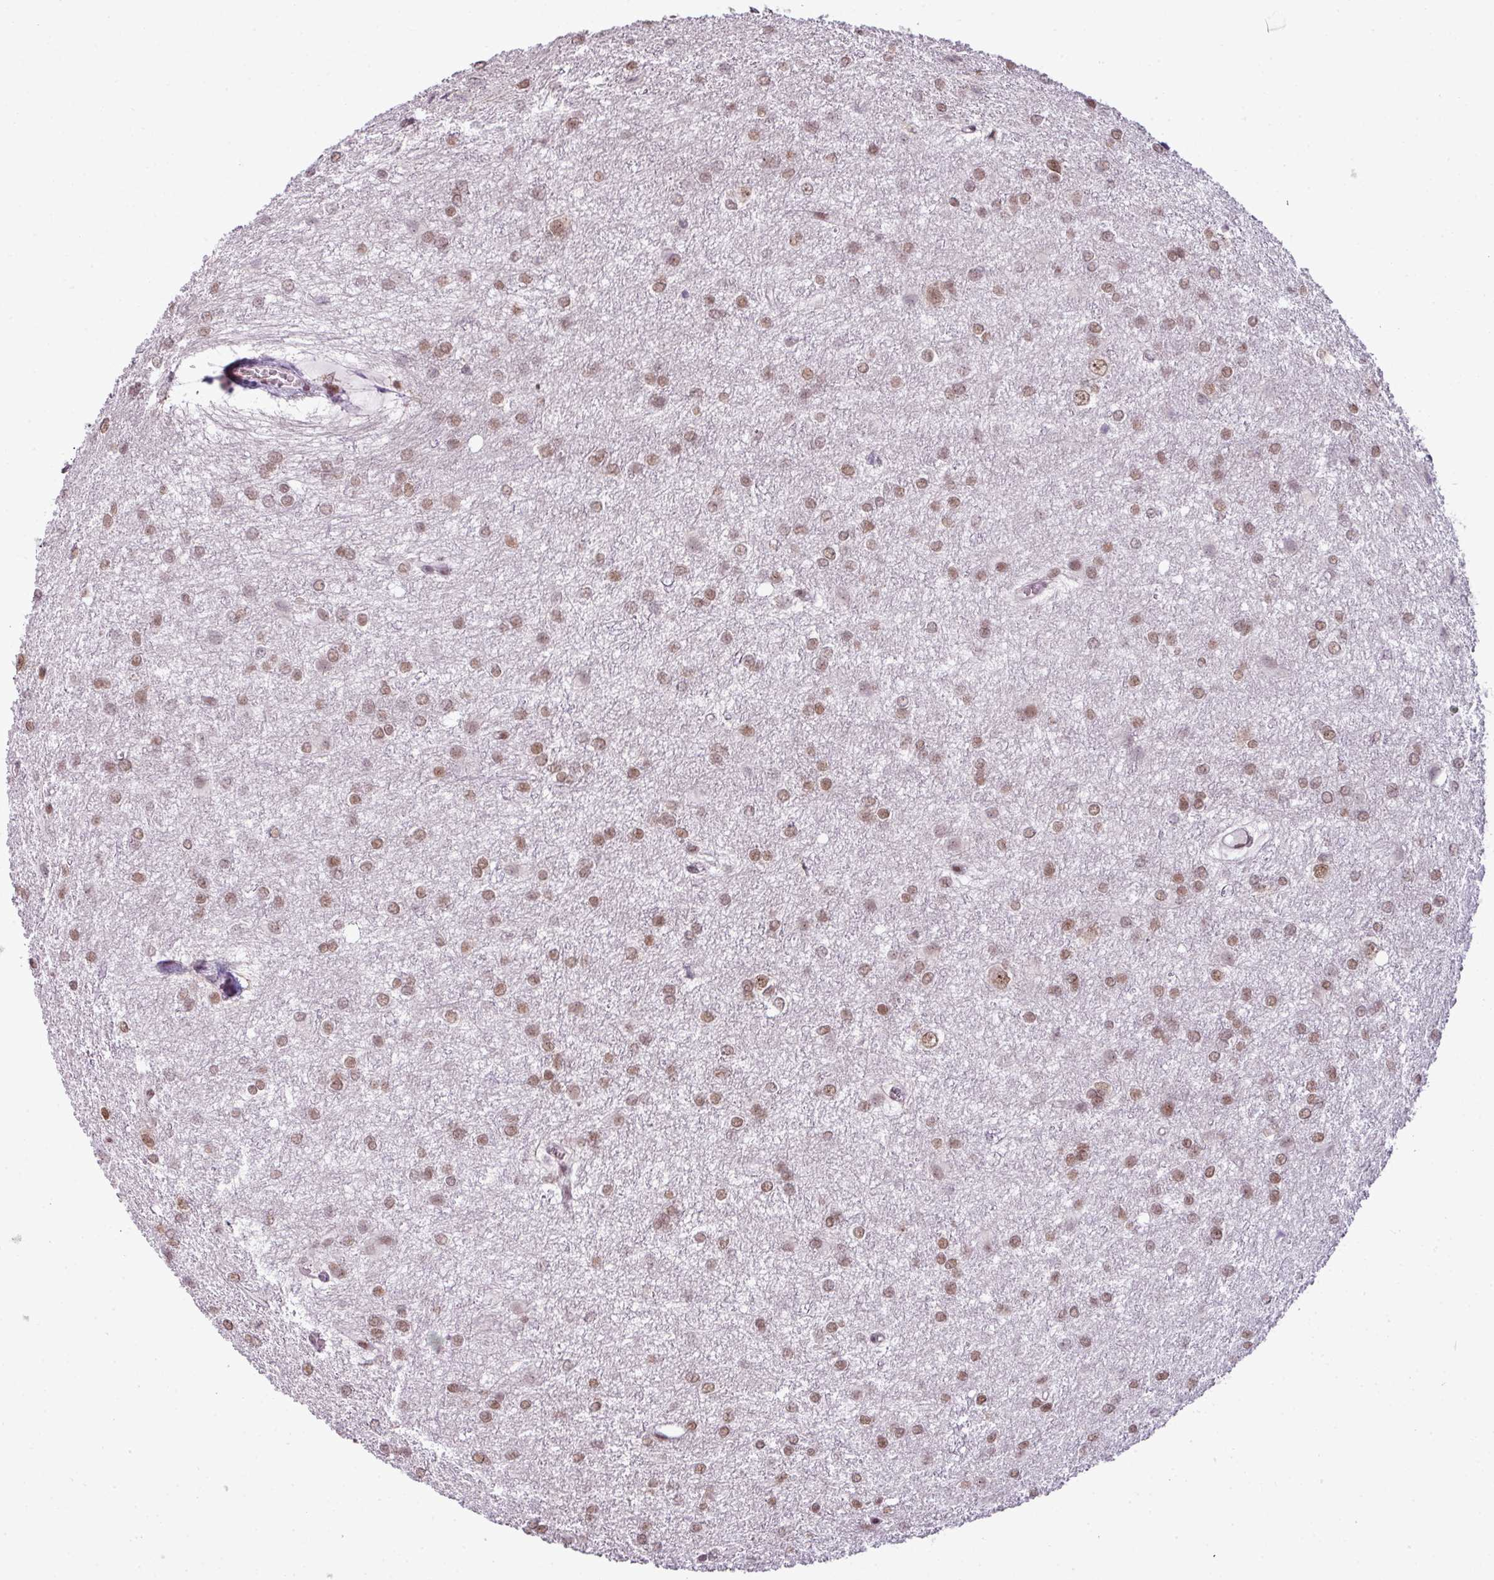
{"staining": {"intensity": "moderate", "quantity": ">75%", "location": "nuclear"}, "tissue": "glioma", "cell_type": "Tumor cells", "image_type": "cancer", "snomed": [{"axis": "morphology", "description": "Glioma, malignant, High grade"}, {"axis": "topography", "description": "Brain"}], "caption": "This micrograph exhibits IHC staining of glioma, with medium moderate nuclear positivity in about >75% of tumor cells.", "gene": "ARL6IP4", "patient": {"sex": "female", "age": 50}}